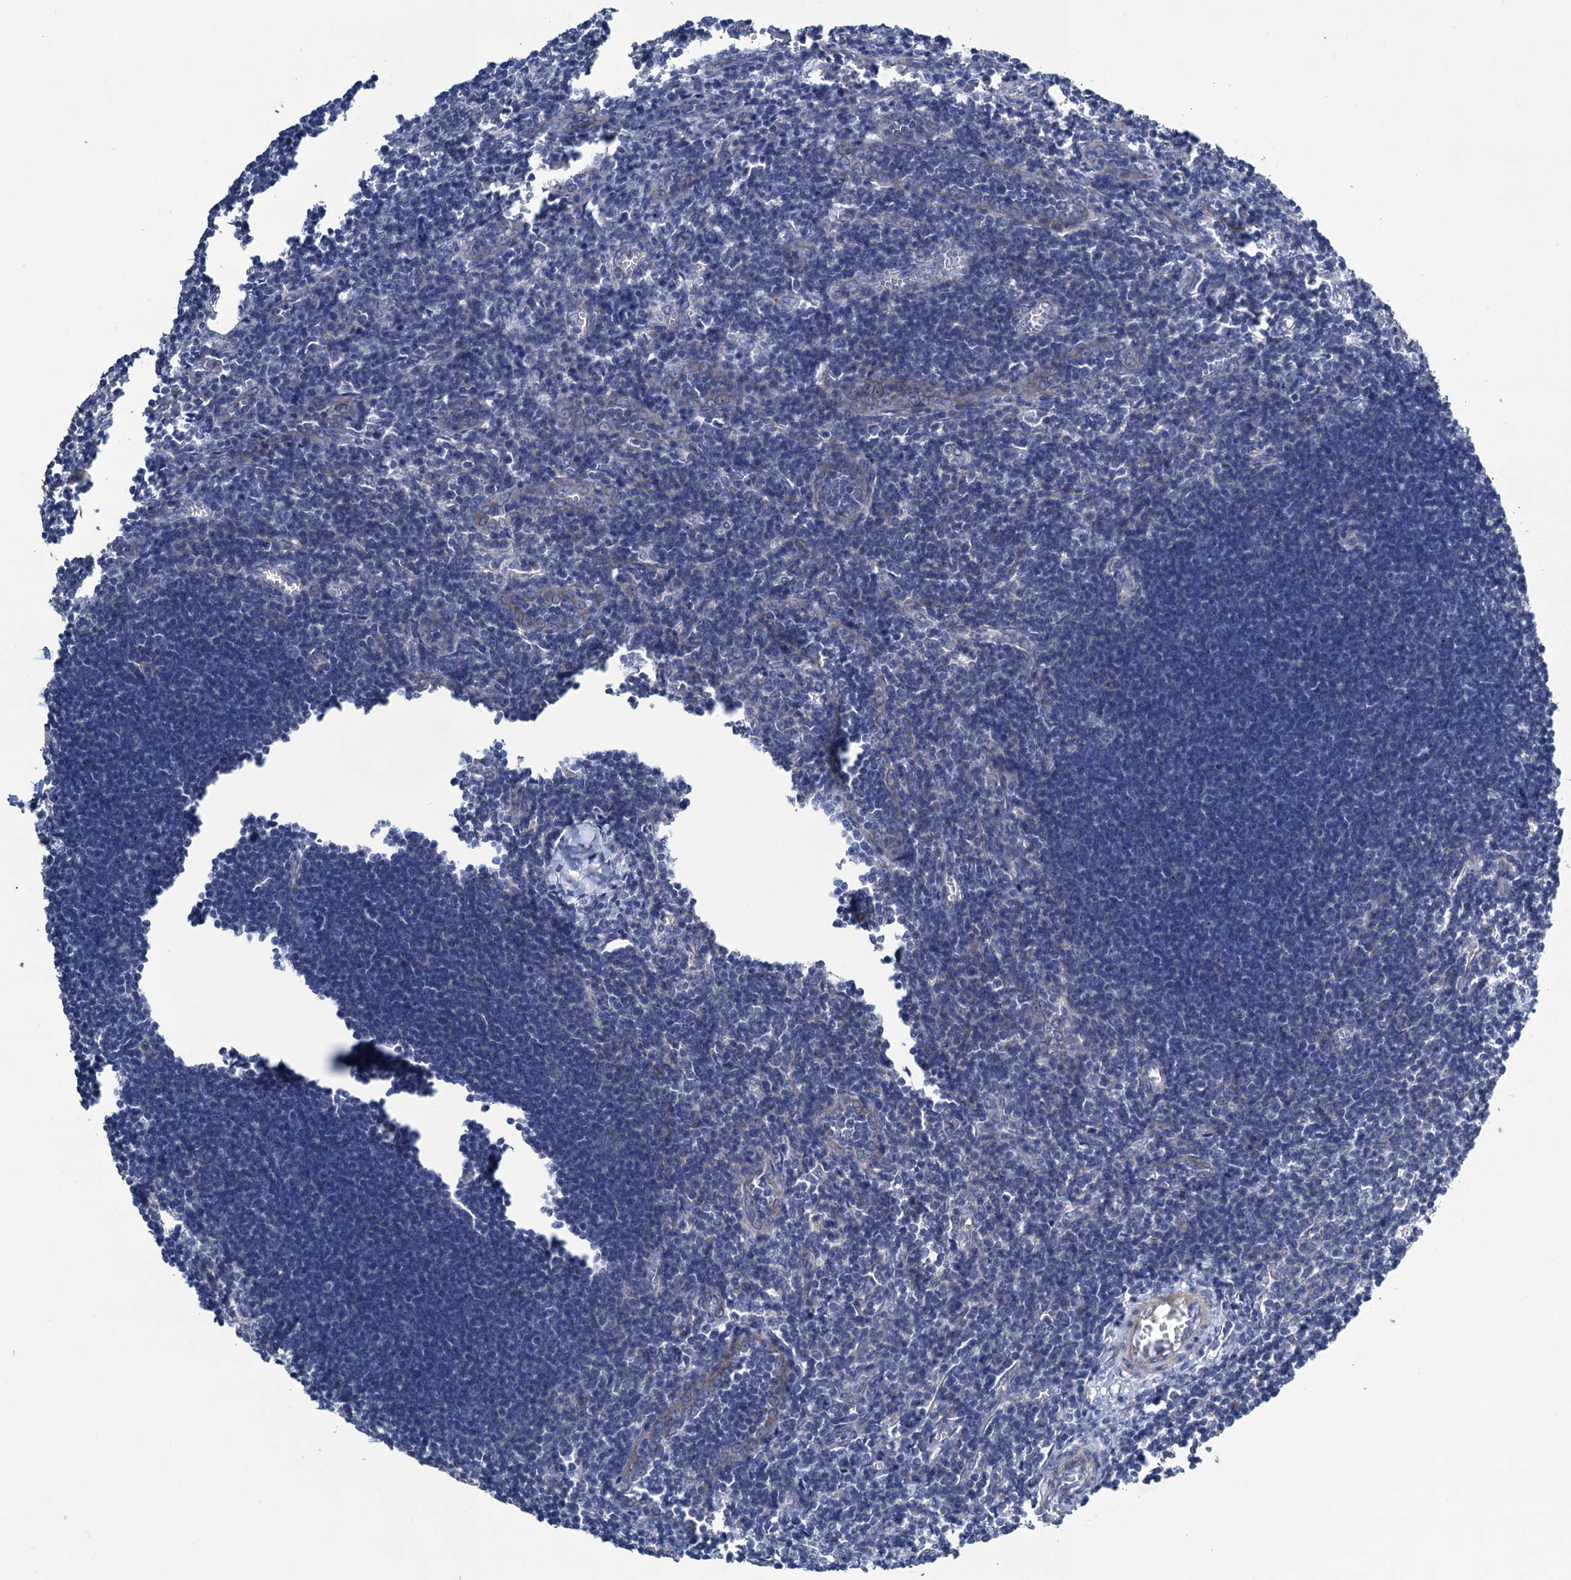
{"staining": {"intensity": "negative", "quantity": "none", "location": "none"}, "tissue": "lymph node", "cell_type": "Germinal center cells", "image_type": "normal", "snomed": [{"axis": "morphology", "description": "Normal tissue, NOS"}, {"axis": "morphology", "description": "Malignant melanoma, Metastatic site"}, {"axis": "topography", "description": "Lymph node"}], "caption": "There is no significant positivity in germinal center cells of lymph node. Nuclei are stained in blue.", "gene": "SMCO3", "patient": {"sex": "male", "age": 41}}